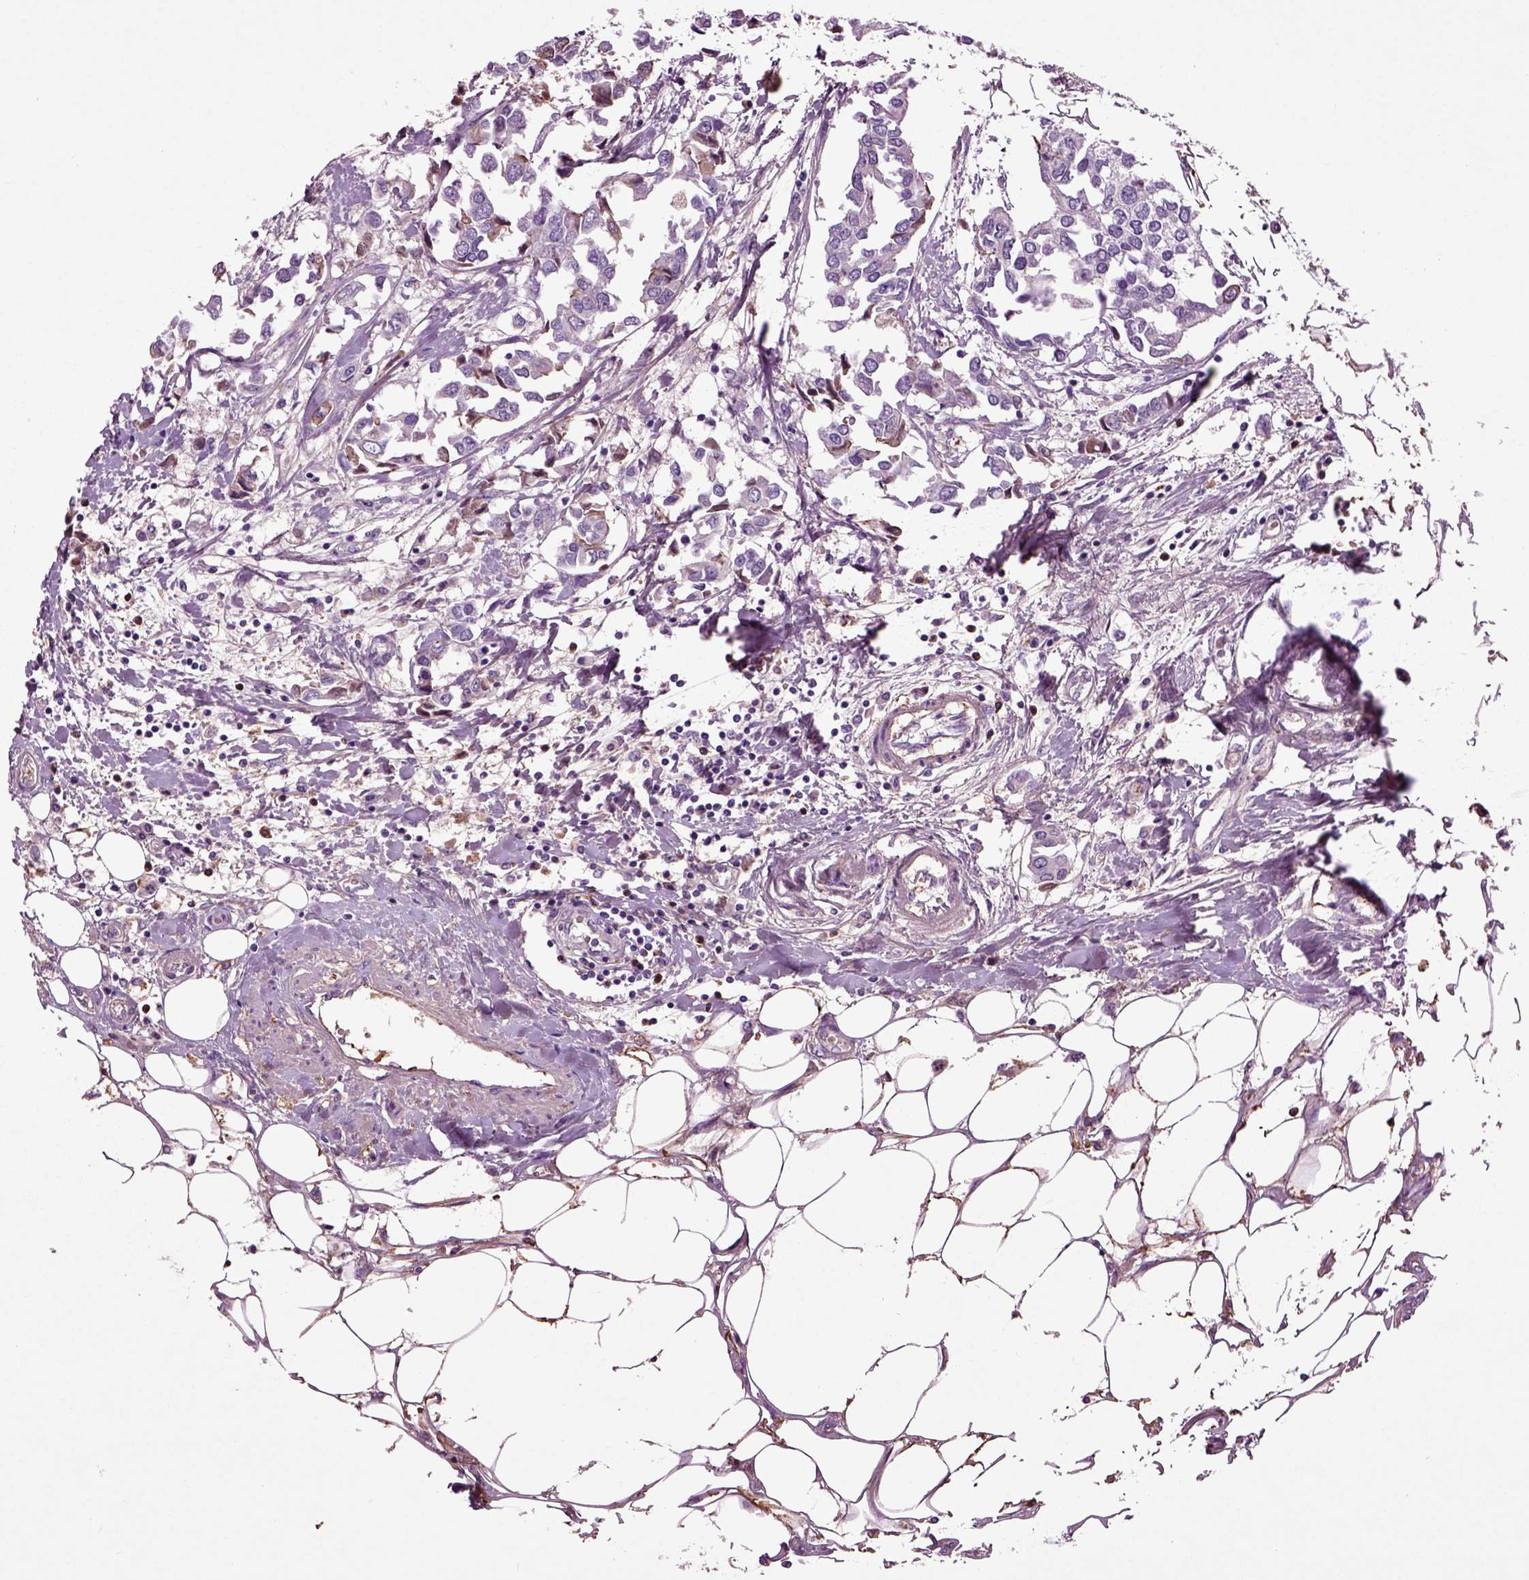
{"staining": {"intensity": "weak", "quantity": "<25%", "location": "cytoplasmic/membranous"}, "tissue": "breast cancer", "cell_type": "Tumor cells", "image_type": "cancer", "snomed": [{"axis": "morphology", "description": "Duct carcinoma"}, {"axis": "topography", "description": "Breast"}], "caption": "Tumor cells show no significant protein staining in intraductal carcinoma (breast).", "gene": "SPON1", "patient": {"sex": "female", "age": 83}}